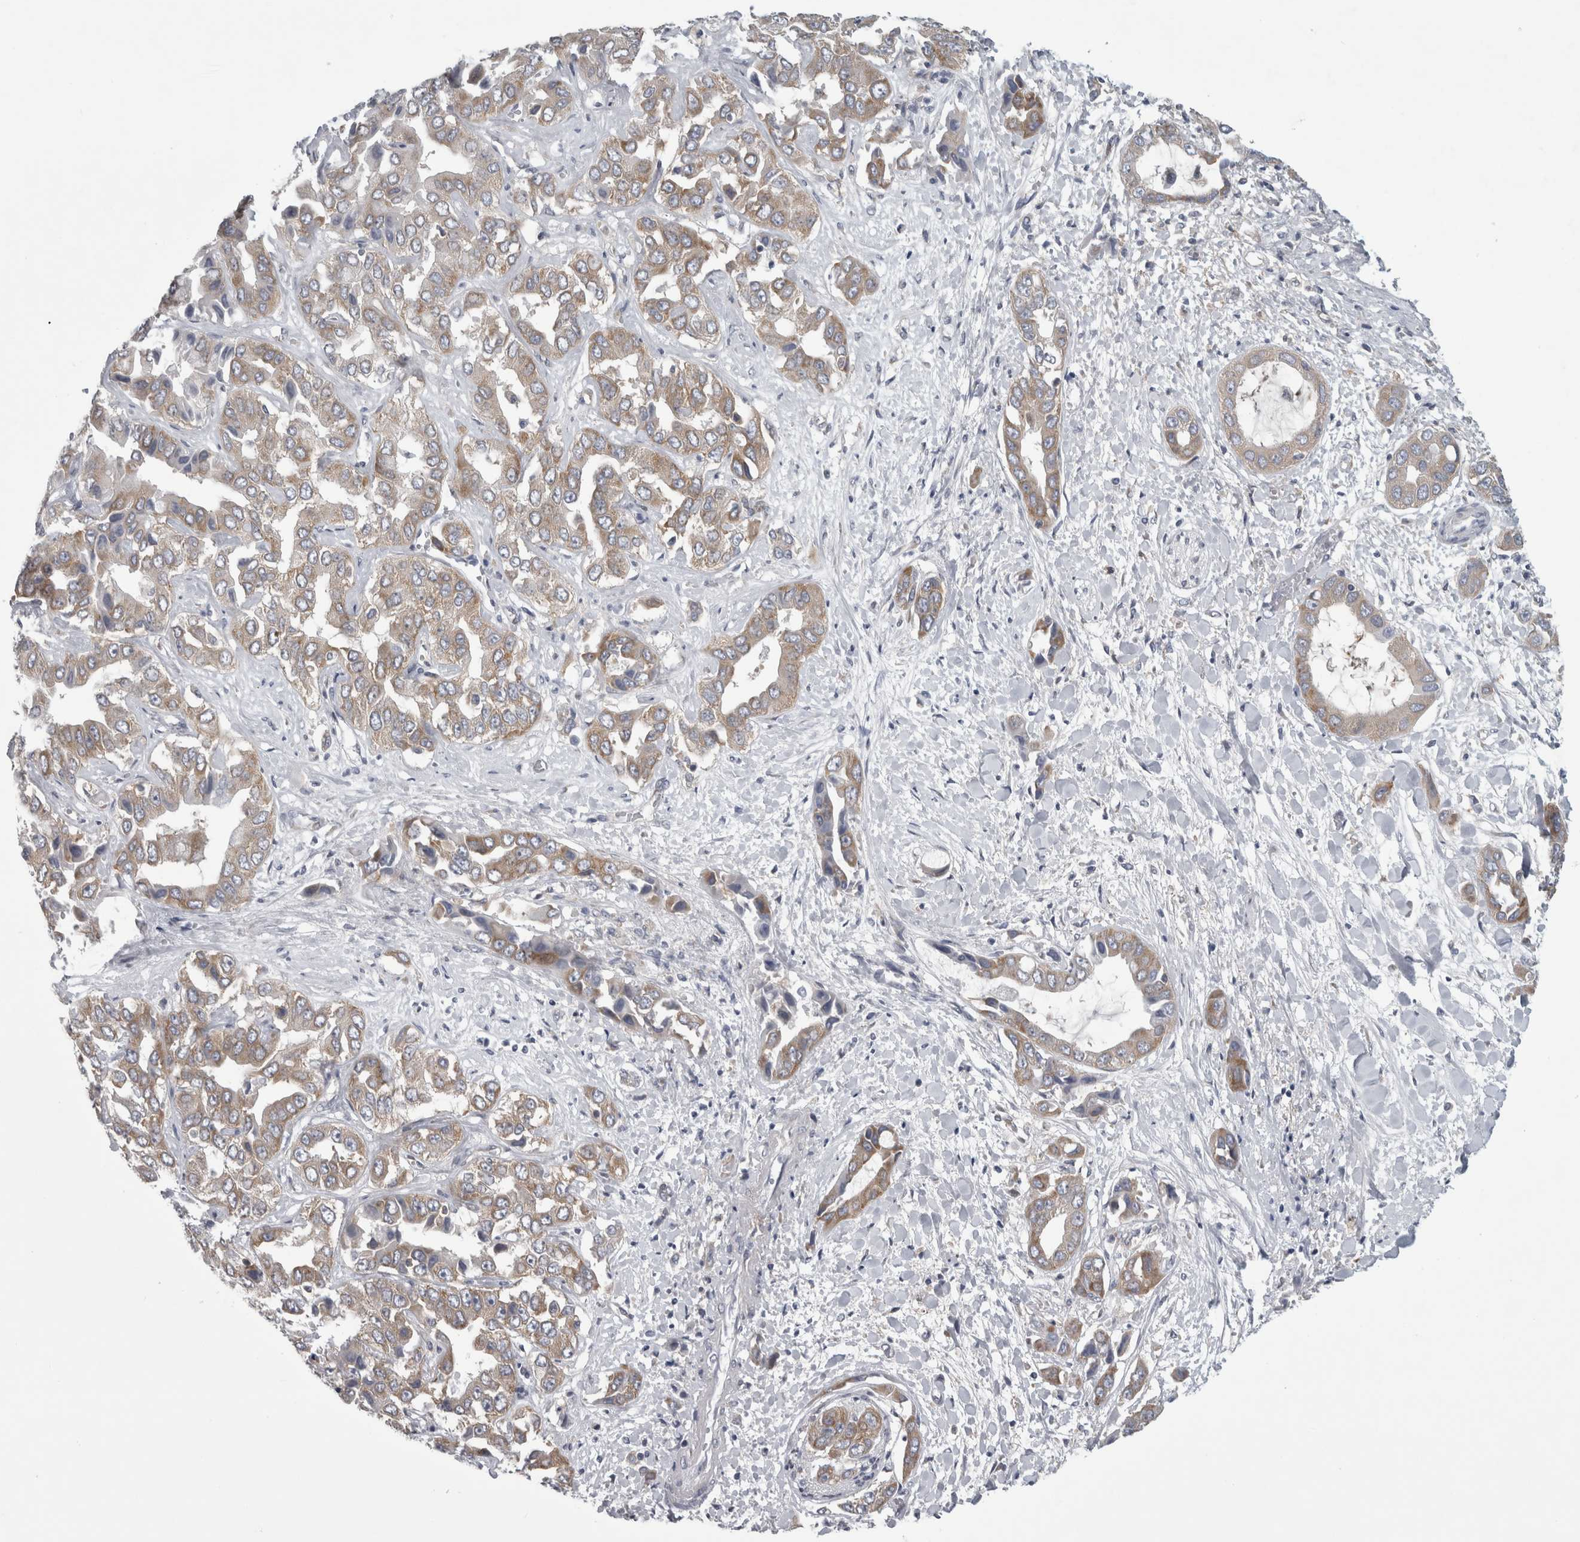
{"staining": {"intensity": "weak", "quantity": ">75%", "location": "cytoplasmic/membranous"}, "tissue": "liver cancer", "cell_type": "Tumor cells", "image_type": "cancer", "snomed": [{"axis": "morphology", "description": "Cholangiocarcinoma"}, {"axis": "topography", "description": "Liver"}], "caption": "Tumor cells demonstrate weak cytoplasmic/membranous expression in approximately >75% of cells in liver cancer.", "gene": "PRRC2C", "patient": {"sex": "female", "age": 52}}